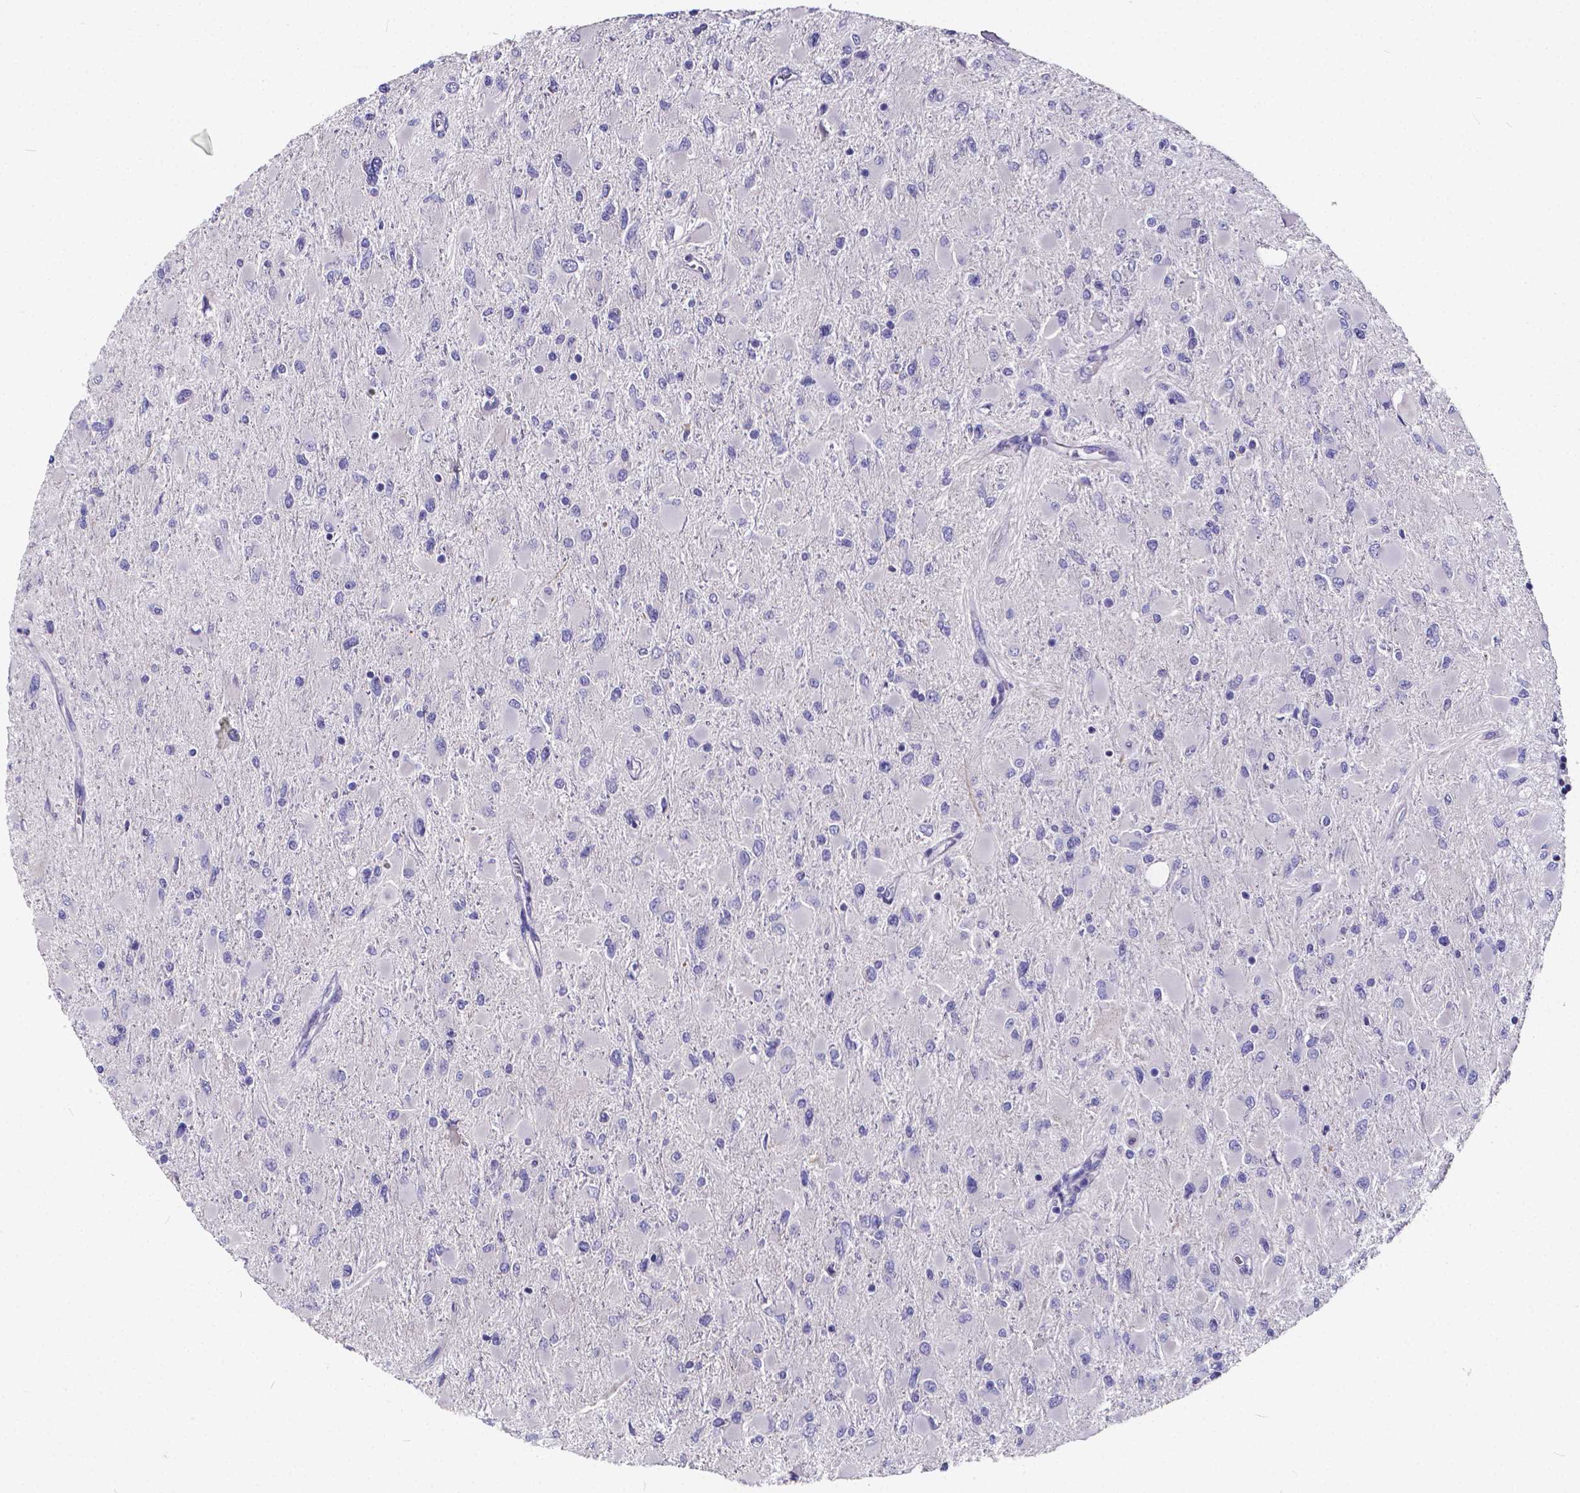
{"staining": {"intensity": "negative", "quantity": "none", "location": "none"}, "tissue": "glioma", "cell_type": "Tumor cells", "image_type": "cancer", "snomed": [{"axis": "morphology", "description": "Glioma, malignant, High grade"}, {"axis": "topography", "description": "Cerebral cortex"}], "caption": "Glioma was stained to show a protein in brown. There is no significant staining in tumor cells.", "gene": "SPEF2", "patient": {"sex": "female", "age": 36}}